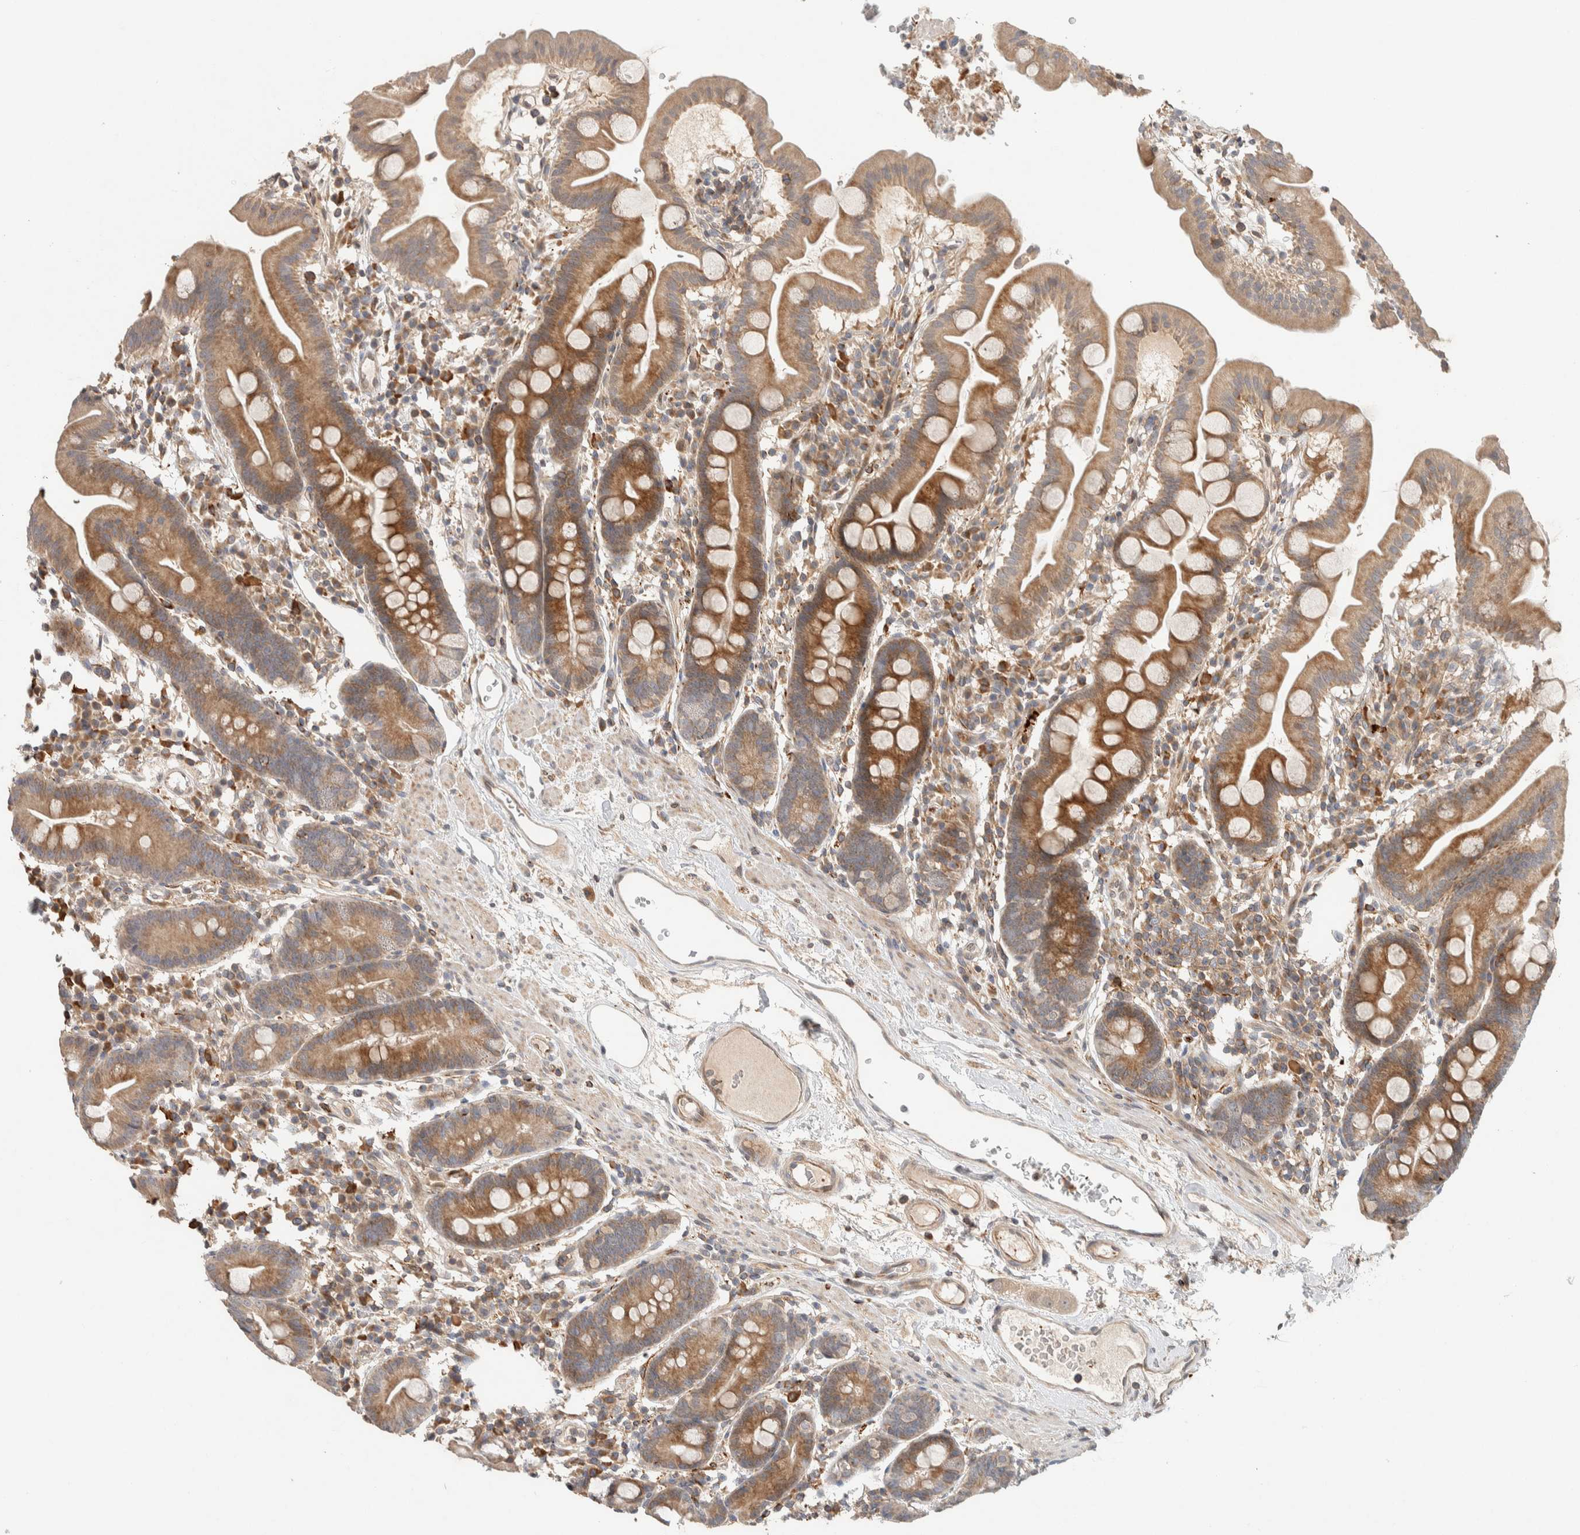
{"staining": {"intensity": "moderate", "quantity": ">75%", "location": "cytoplasmic/membranous"}, "tissue": "duodenum", "cell_type": "Glandular cells", "image_type": "normal", "snomed": [{"axis": "morphology", "description": "Normal tissue, NOS"}, {"axis": "topography", "description": "Duodenum"}], "caption": "A high-resolution micrograph shows immunohistochemistry staining of benign duodenum, which shows moderate cytoplasmic/membranous staining in about >75% of glandular cells. (DAB IHC, brown staining for protein, blue staining for nuclei).", "gene": "KIF9", "patient": {"sex": "male", "age": 50}}